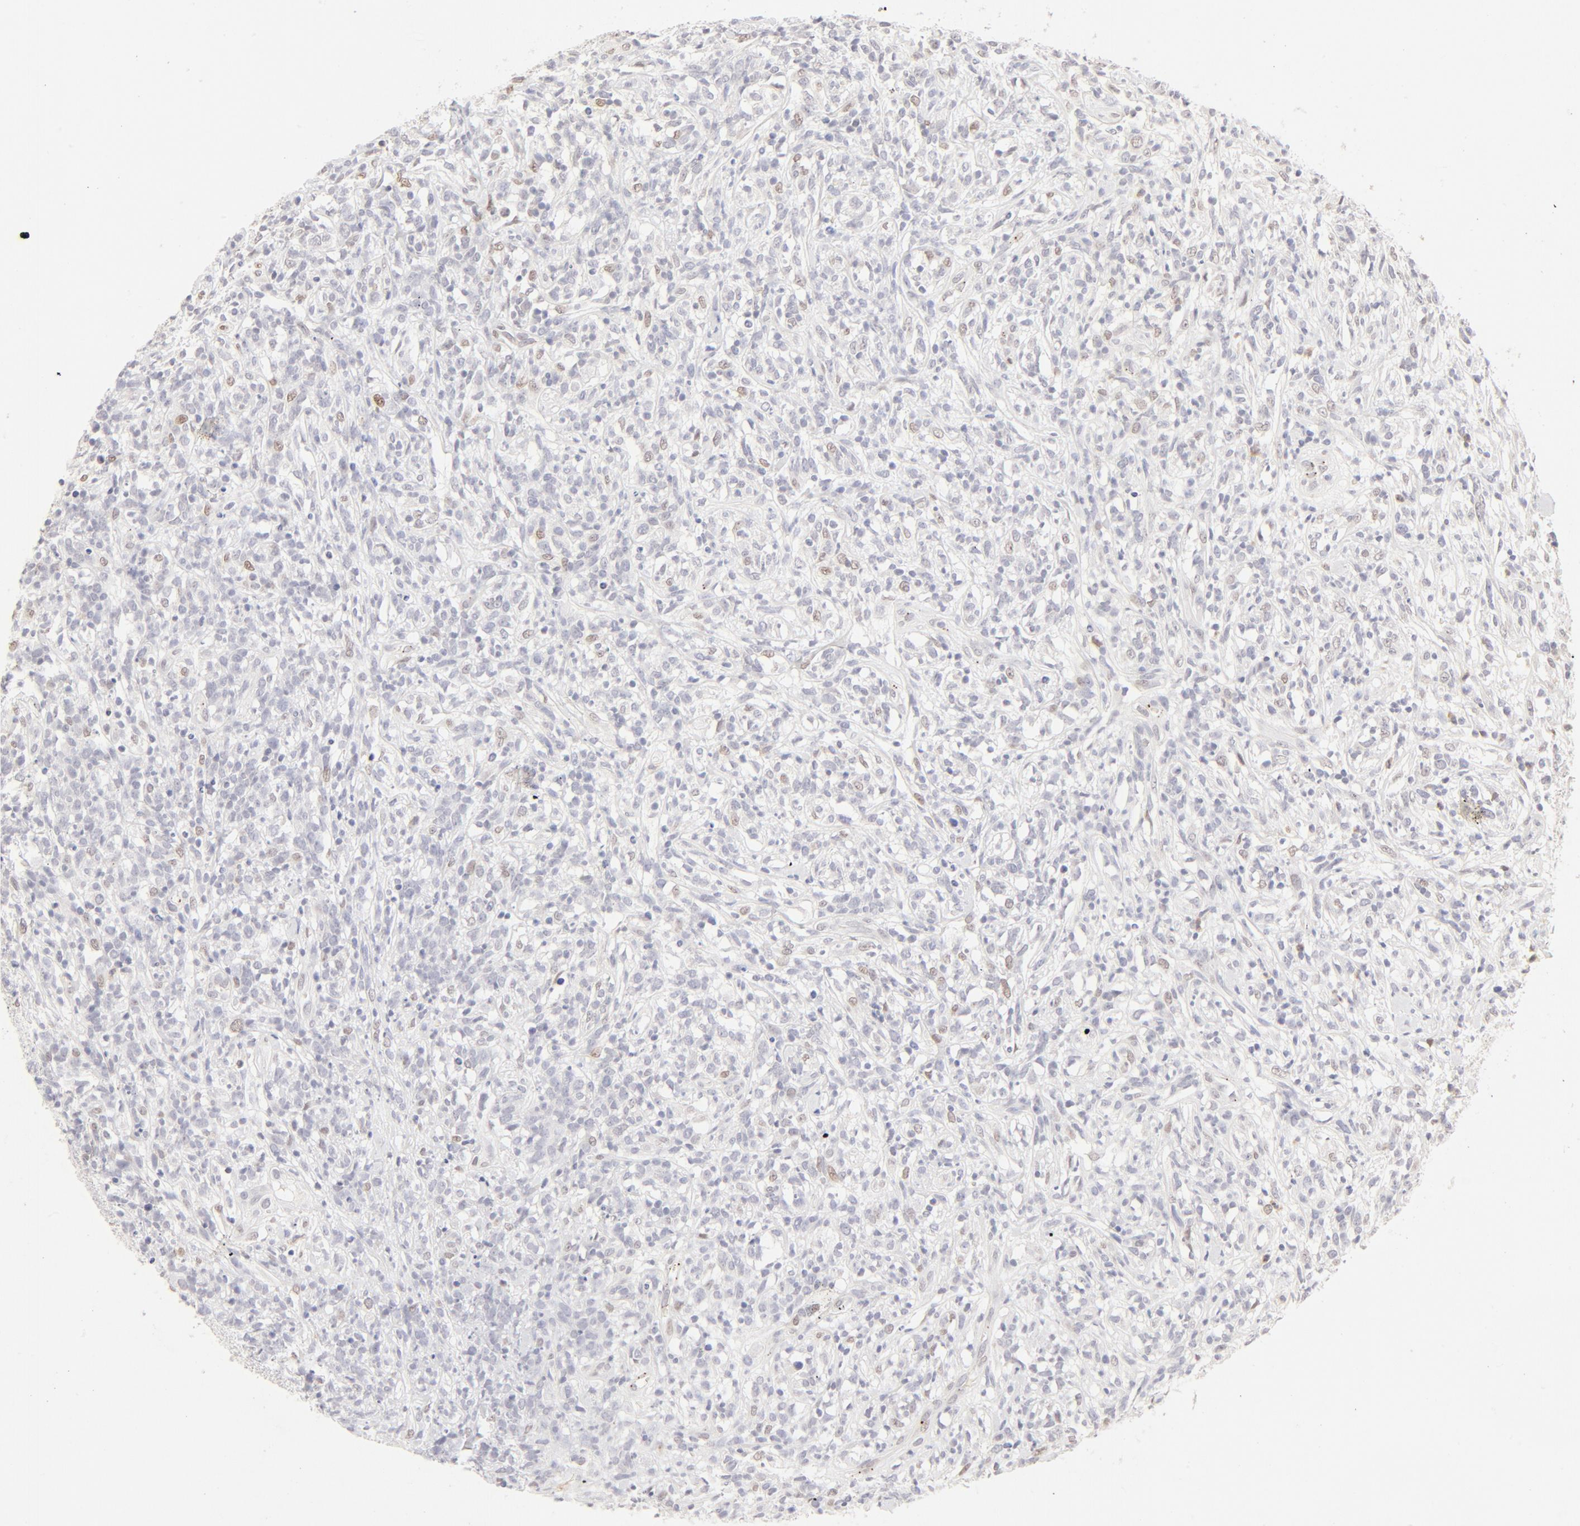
{"staining": {"intensity": "weak", "quantity": "<25%", "location": "nuclear"}, "tissue": "lymphoma", "cell_type": "Tumor cells", "image_type": "cancer", "snomed": [{"axis": "morphology", "description": "Malignant lymphoma, non-Hodgkin's type, High grade"}, {"axis": "topography", "description": "Lymph node"}], "caption": "This is an immunohistochemistry (IHC) histopathology image of malignant lymphoma, non-Hodgkin's type (high-grade). There is no positivity in tumor cells.", "gene": "PBX1", "patient": {"sex": "female", "age": 73}}